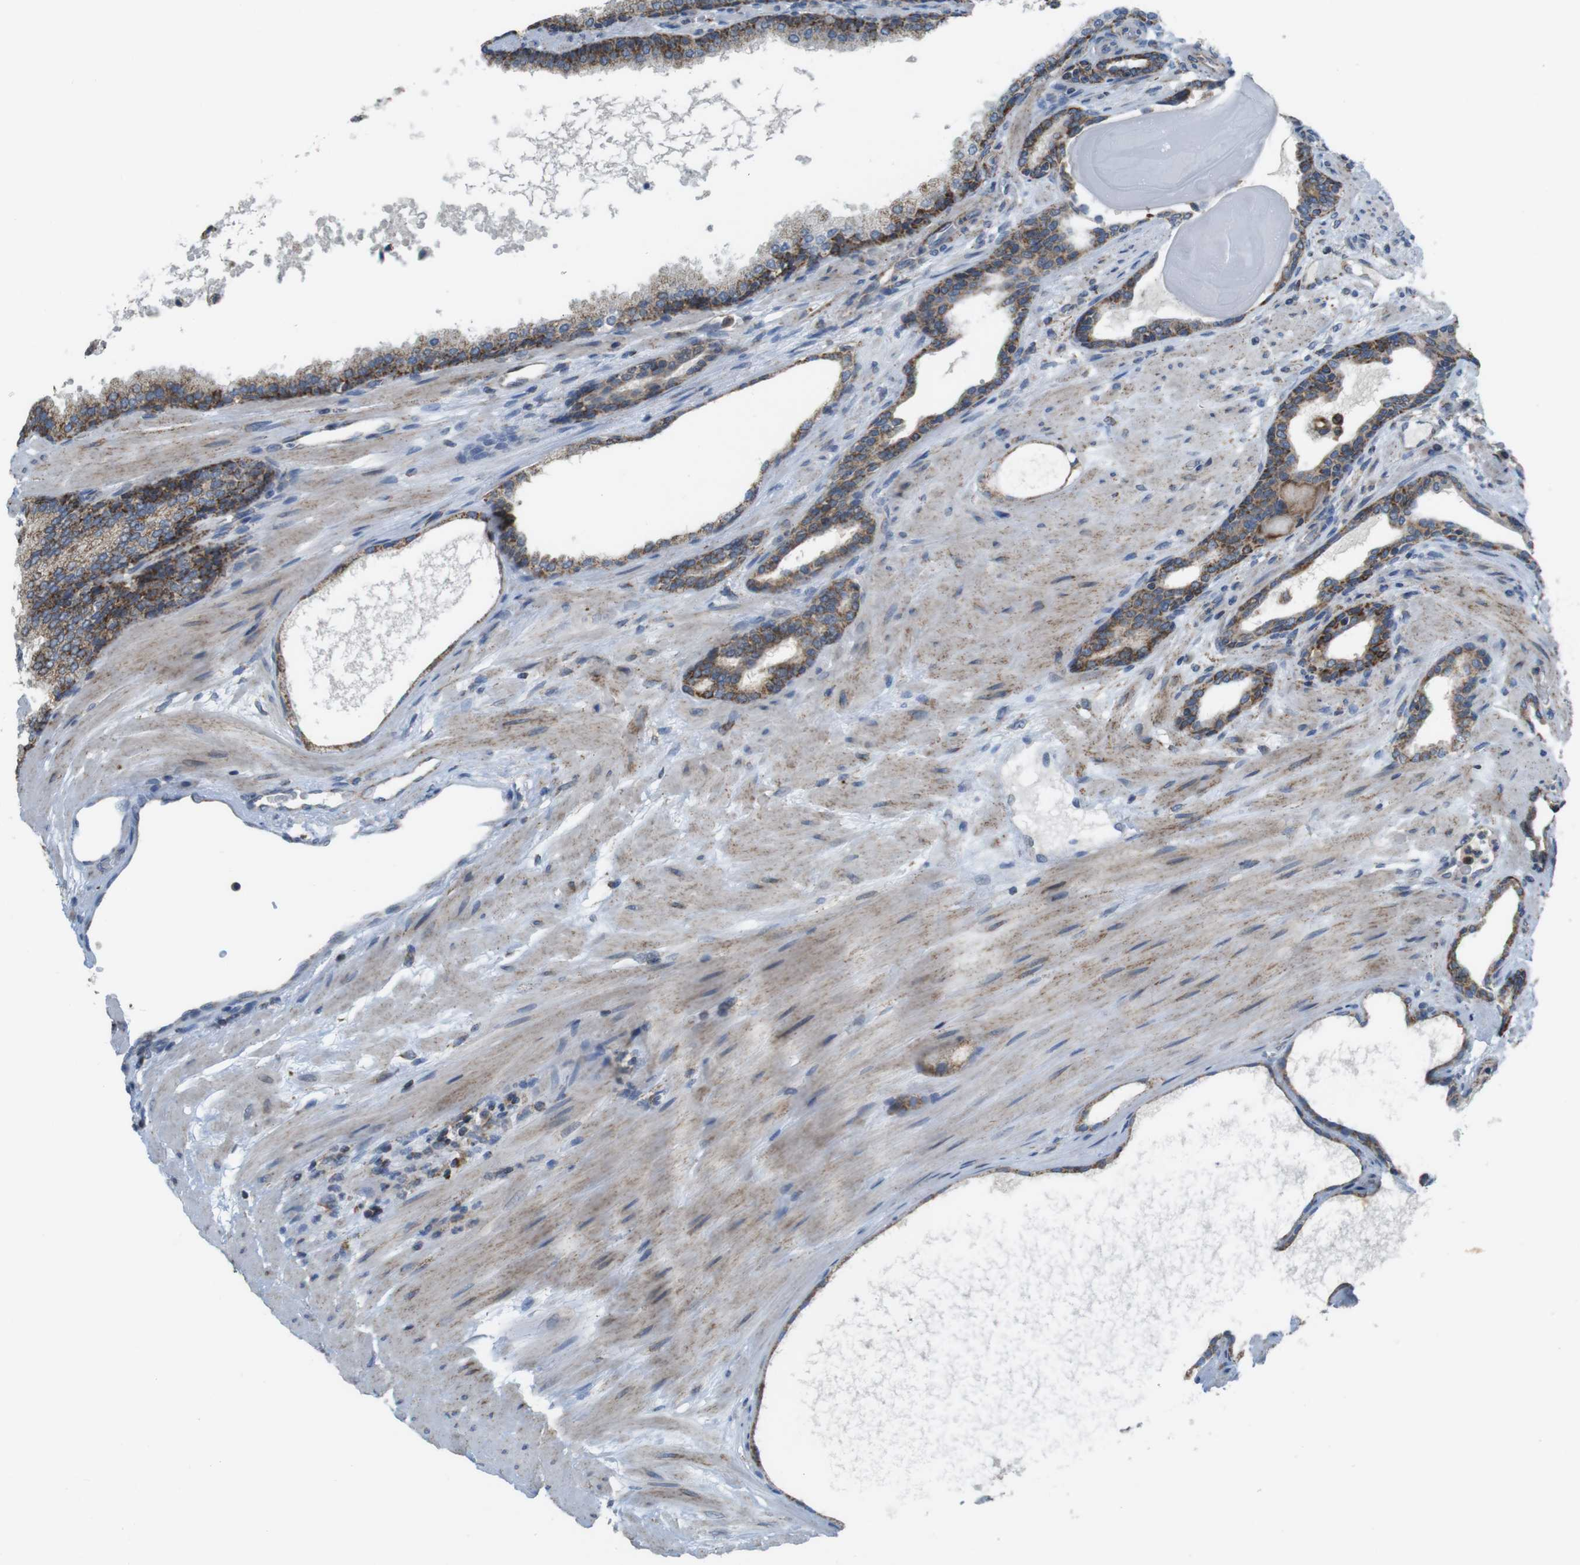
{"staining": {"intensity": "moderate", "quantity": ">75%", "location": "cytoplasmic/membranous"}, "tissue": "prostate cancer", "cell_type": "Tumor cells", "image_type": "cancer", "snomed": [{"axis": "morphology", "description": "Adenocarcinoma, High grade"}, {"axis": "topography", "description": "Prostate"}], "caption": "Immunohistochemical staining of prostate cancer (high-grade adenocarcinoma) exhibits moderate cytoplasmic/membranous protein positivity in about >75% of tumor cells.", "gene": "GRIK2", "patient": {"sex": "male", "age": 61}}